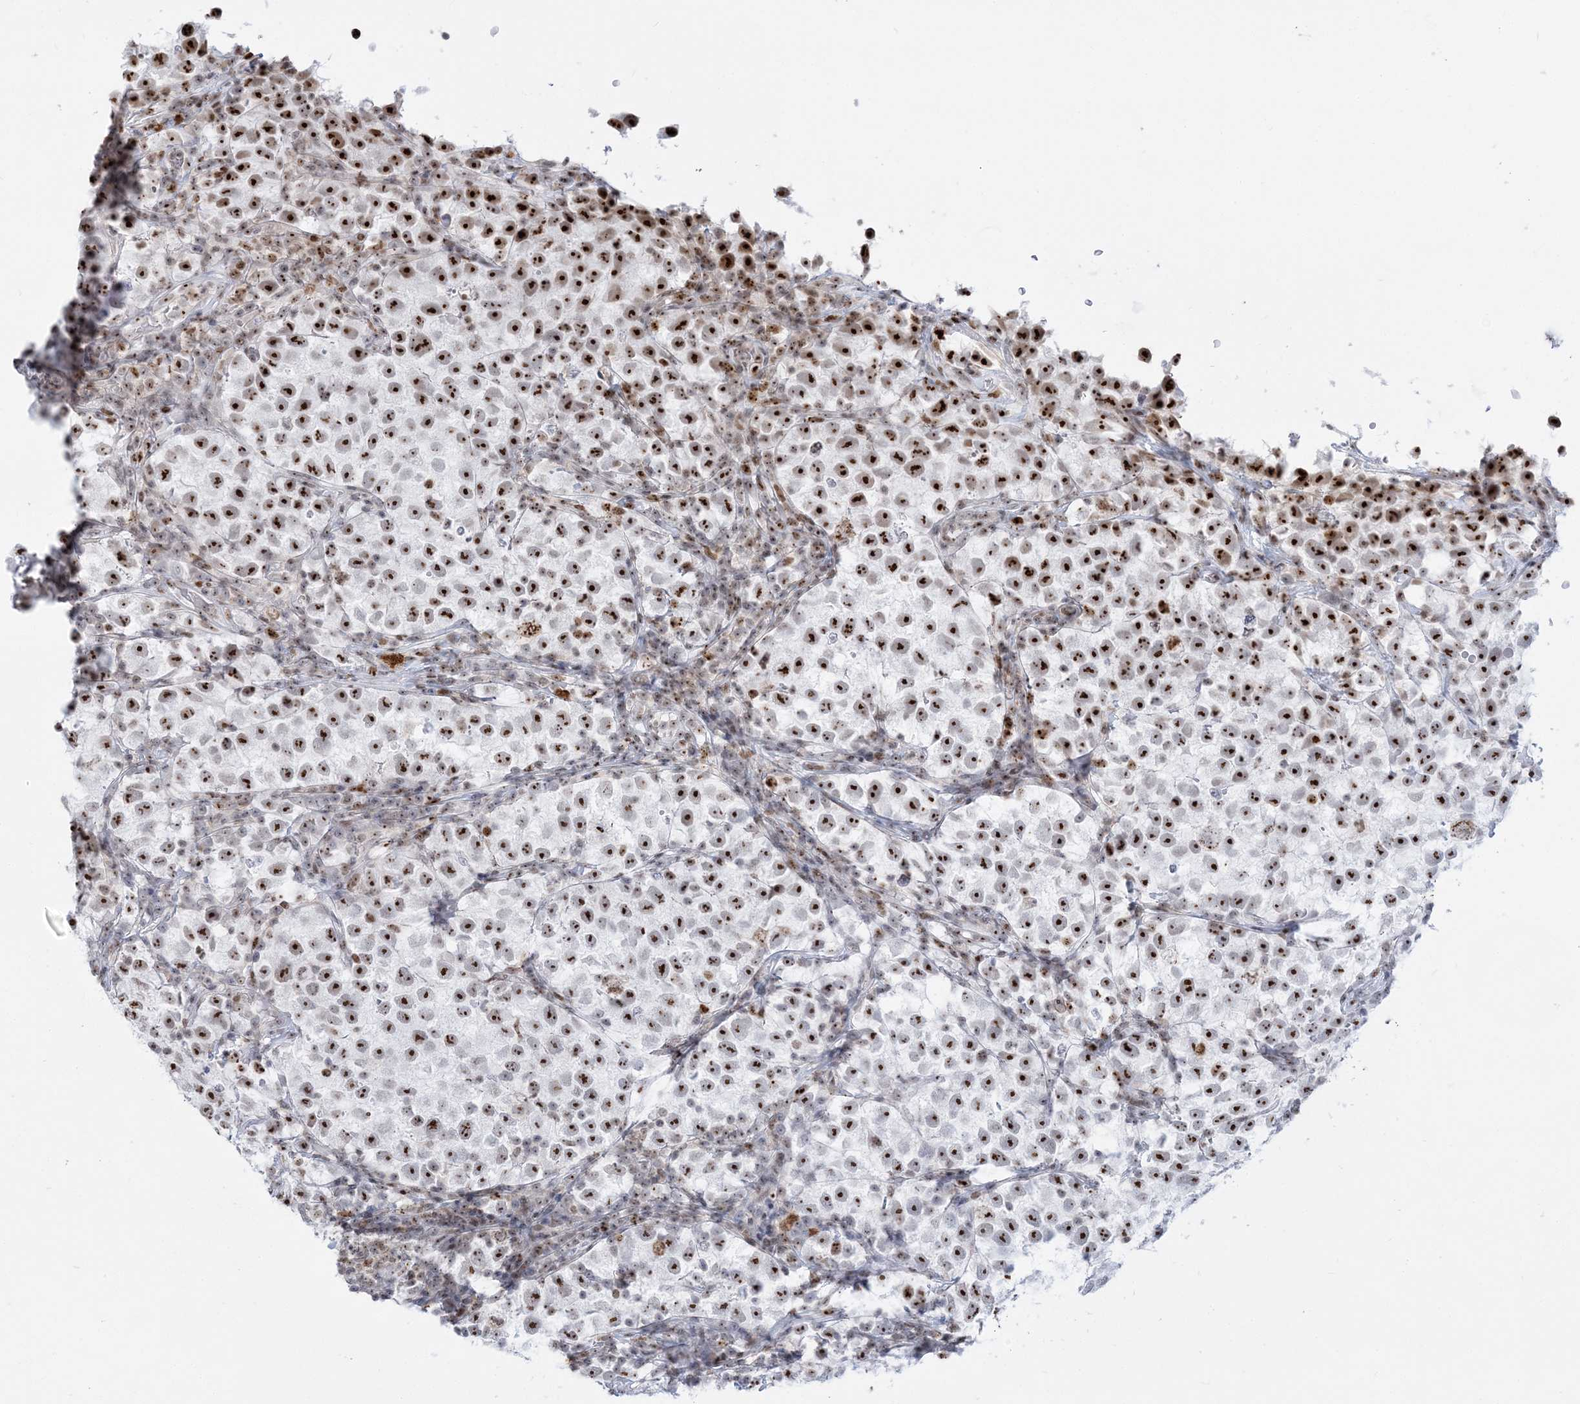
{"staining": {"intensity": "strong", "quantity": ">75%", "location": "nuclear"}, "tissue": "testis cancer", "cell_type": "Tumor cells", "image_type": "cancer", "snomed": [{"axis": "morphology", "description": "Seminoma, NOS"}, {"axis": "topography", "description": "Testis"}], "caption": "Tumor cells reveal high levels of strong nuclear expression in about >75% of cells in human testis cancer (seminoma). (Brightfield microscopy of DAB IHC at high magnification).", "gene": "DDX21", "patient": {"sex": "male", "age": 22}}